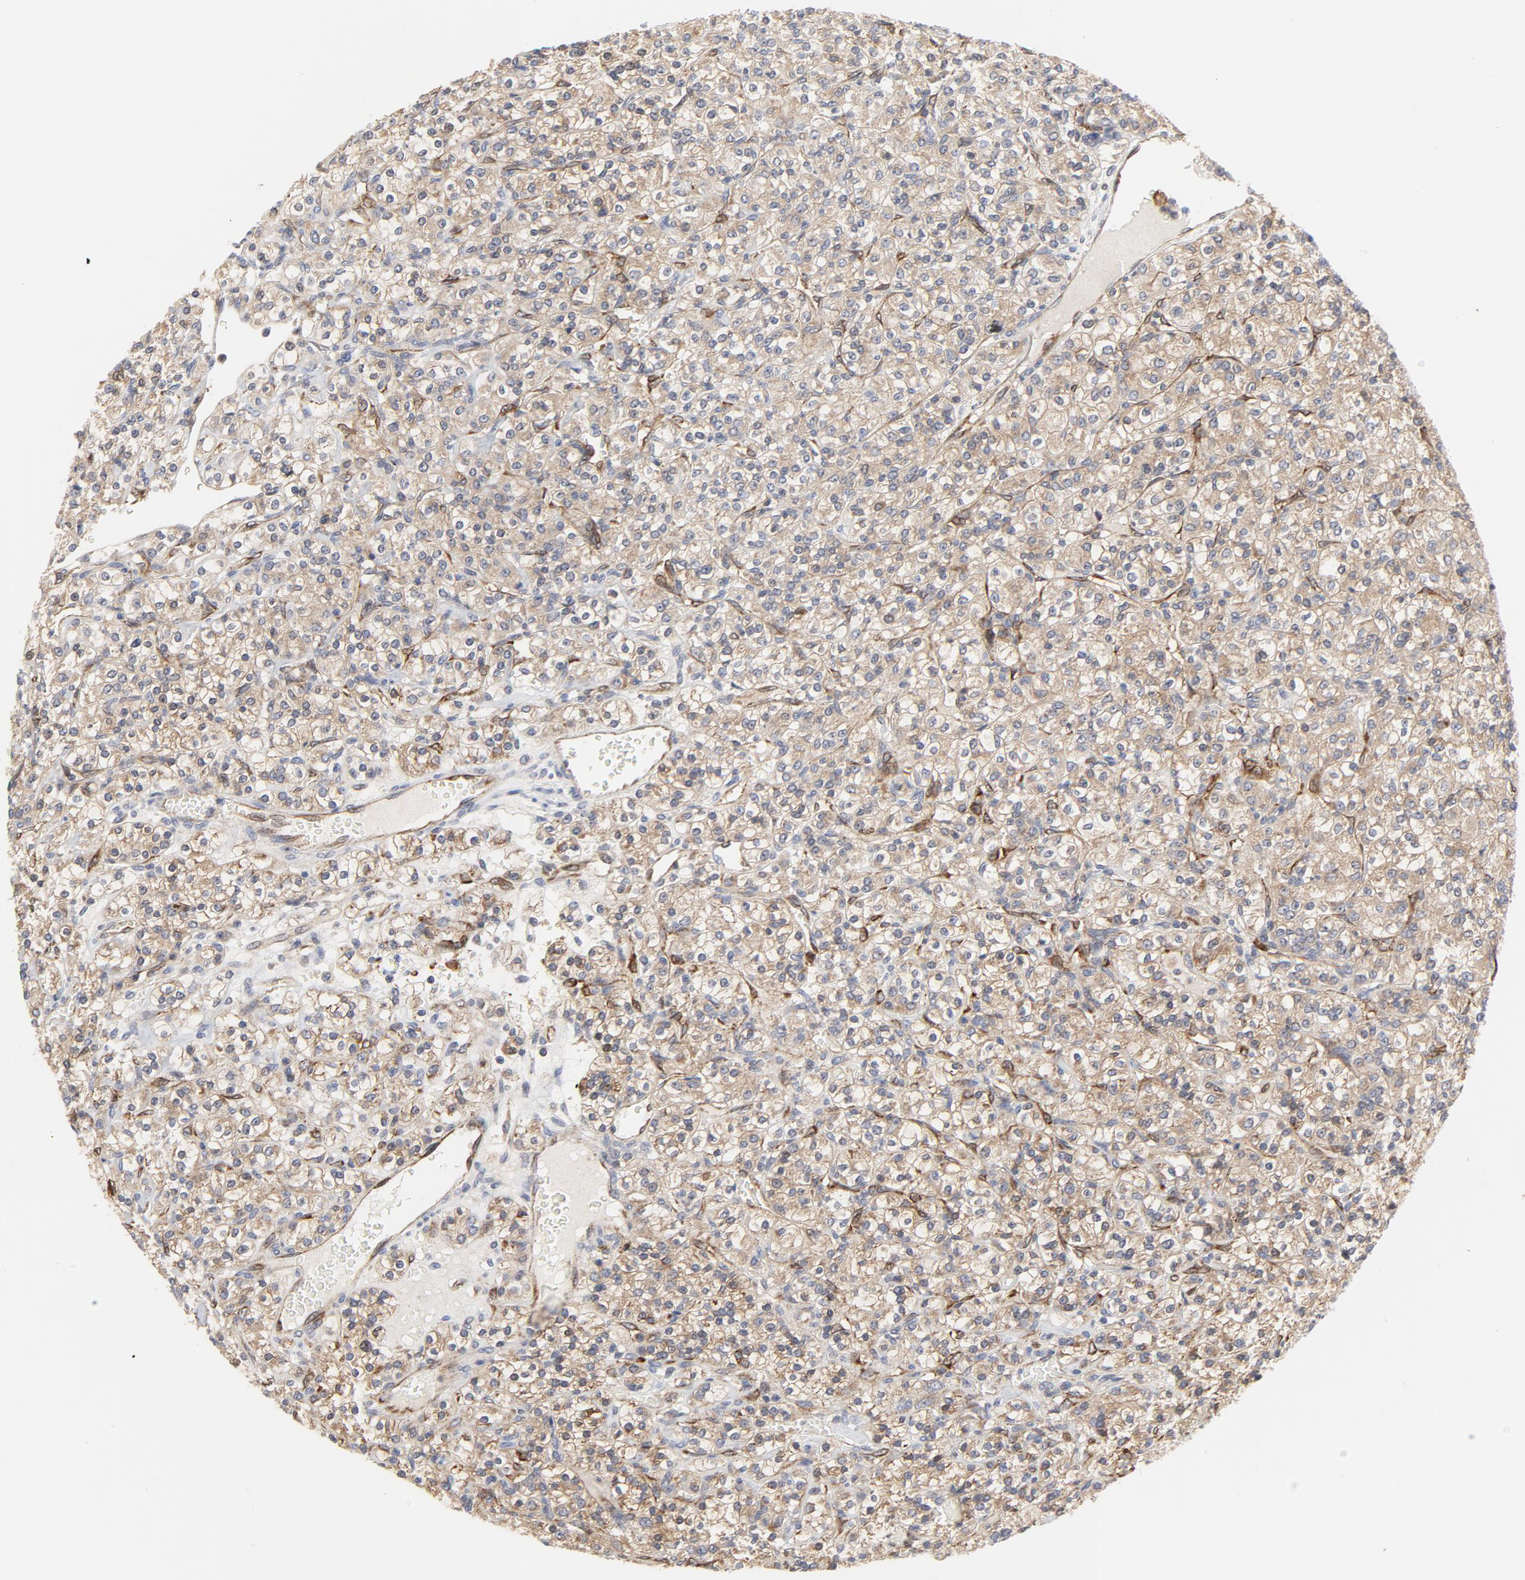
{"staining": {"intensity": "moderate", "quantity": ">75%", "location": "cytoplasmic/membranous"}, "tissue": "renal cancer", "cell_type": "Tumor cells", "image_type": "cancer", "snomed": [{"axis": "morphology", "description": "Adenocarcinoma, NOS"}, {"axis": "topography", "description": "Kidney"}], "caption": "The image exhibits a brown stain indicating the presence of a protein in the cytoplasmic/membranous of tumor cells in adenocarcinoma (renal).", "gene": "RAPGEF4", "patient": {"sex": "male", "age": 77}}